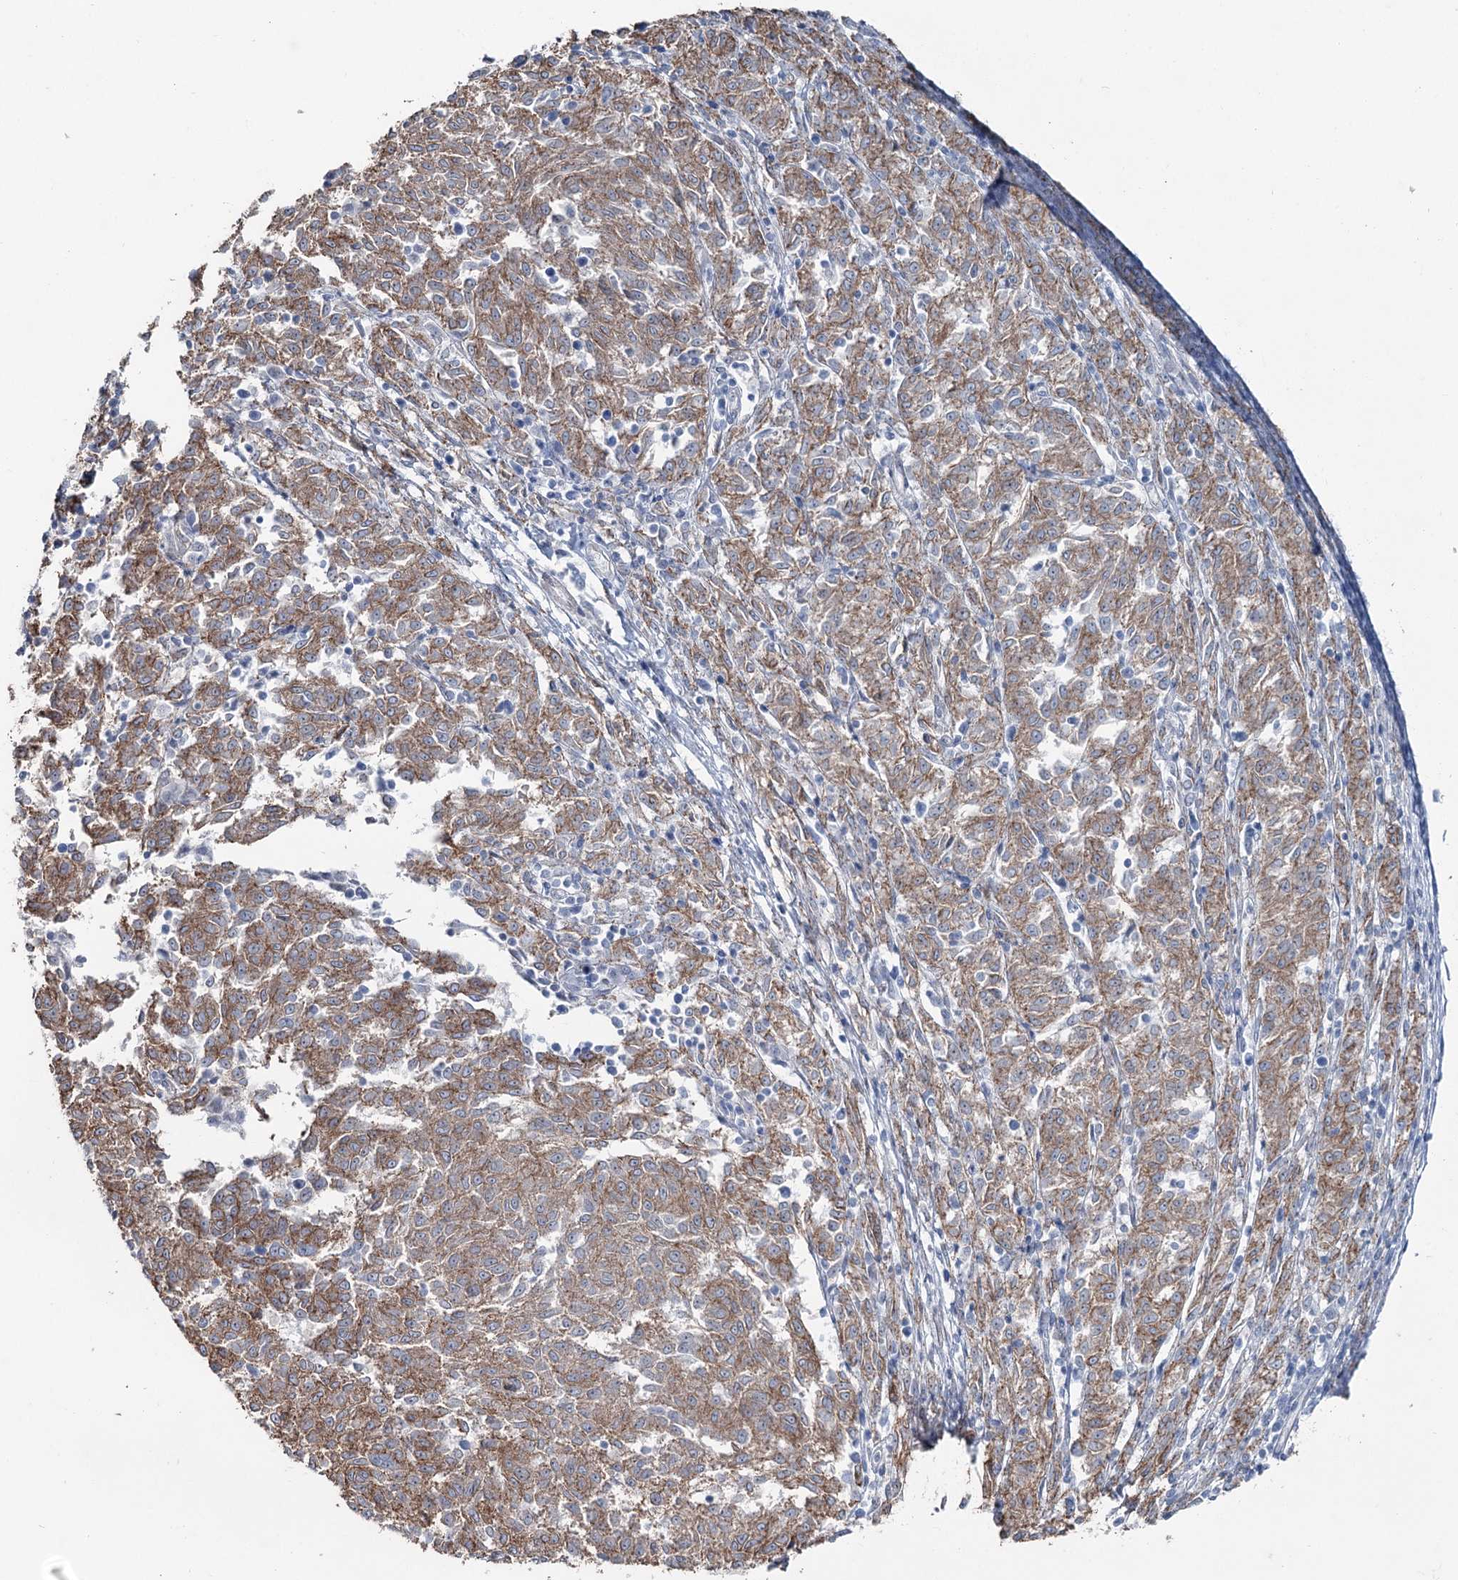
{"staining": {"intensity": "moderate", "quantity": ">75%", "location": "cytoplasmic/membranous"}, "tissue": "melanoma", "cell_type": "Tumor cells", "image_type": "cancer", "snomed": [{"axis": "morphology", "description": "Malignant melanoma, NOS"}, {"axis": "topography", "description": "Skin"}], "caption": "Malignant melanoma was stained to show a protein in brown. There is medium levels of moderate cytoplasmic/membranous expression in approximately >75% of tumor cells.", "gene": "FAM120B", "patient": {"sex": "female", "age": 72}}